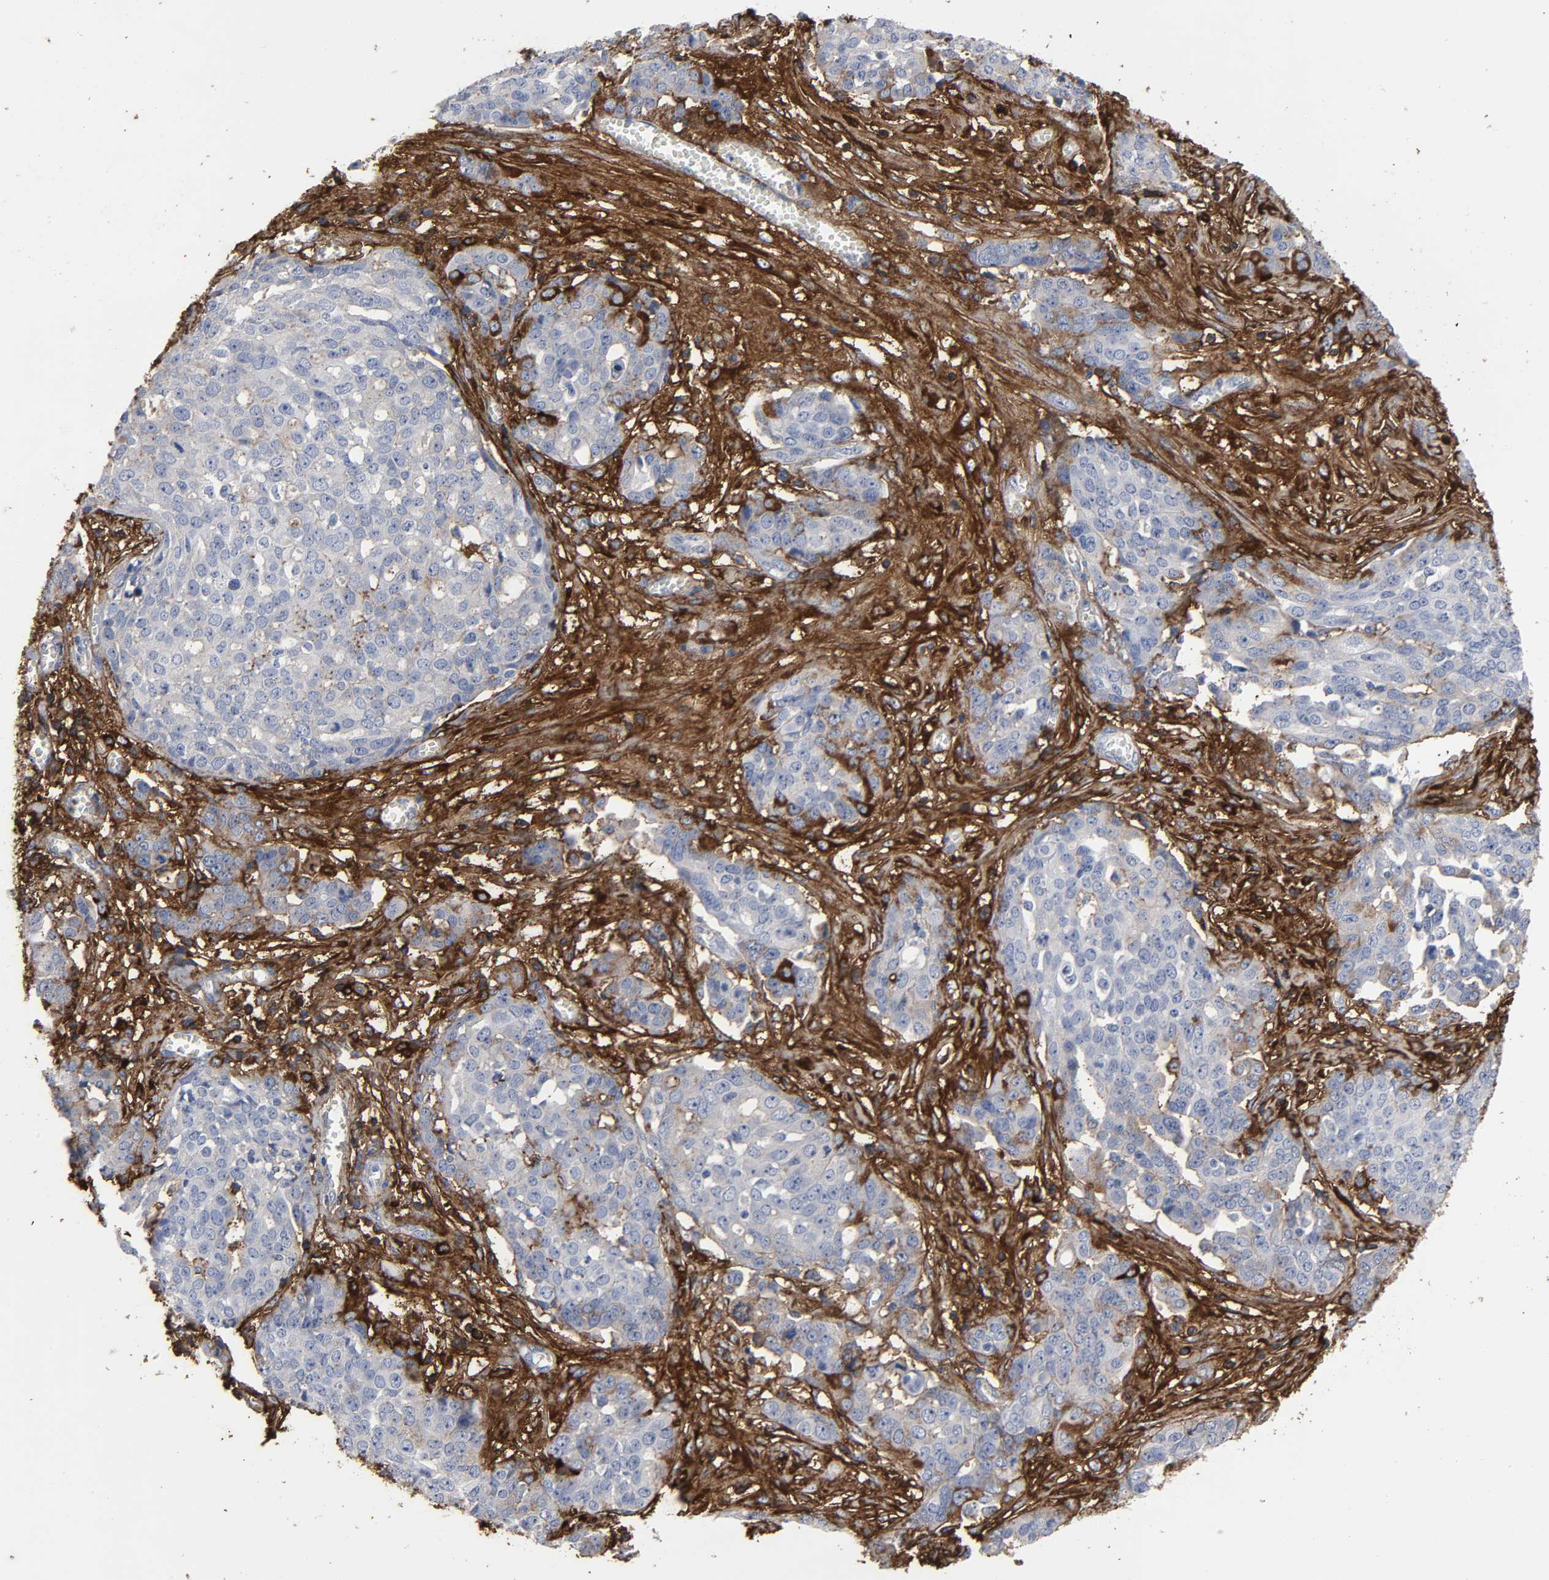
{"staining": {"intensity": "negative", "quantity": "none", "location": "none"}, "tissue": "ovarian cancer", "cell_type": "Tumor cells", "image_type": "cancer", "snomed": [{"axis": "morphology", "description": "Cystadenocarcinoma, serous, NOS"}, {"axis": "topography", "description": "Soft tissue"}, {"axis": "topography", "description": "Ovary"}], "caption": "DAB (3,3'-diaminobenzidine) immunohistochemical staining of ovarian serous cystadenocarcinoma shows no significant expression in tumor cells. The staining is performed using DAB (3,3'-diaminobenzidine) brown chromogen with nuclei counter-stained in using hematoxylin.", "gene": "FBLN1", "patient": {"sex": "female", "age": 57}}